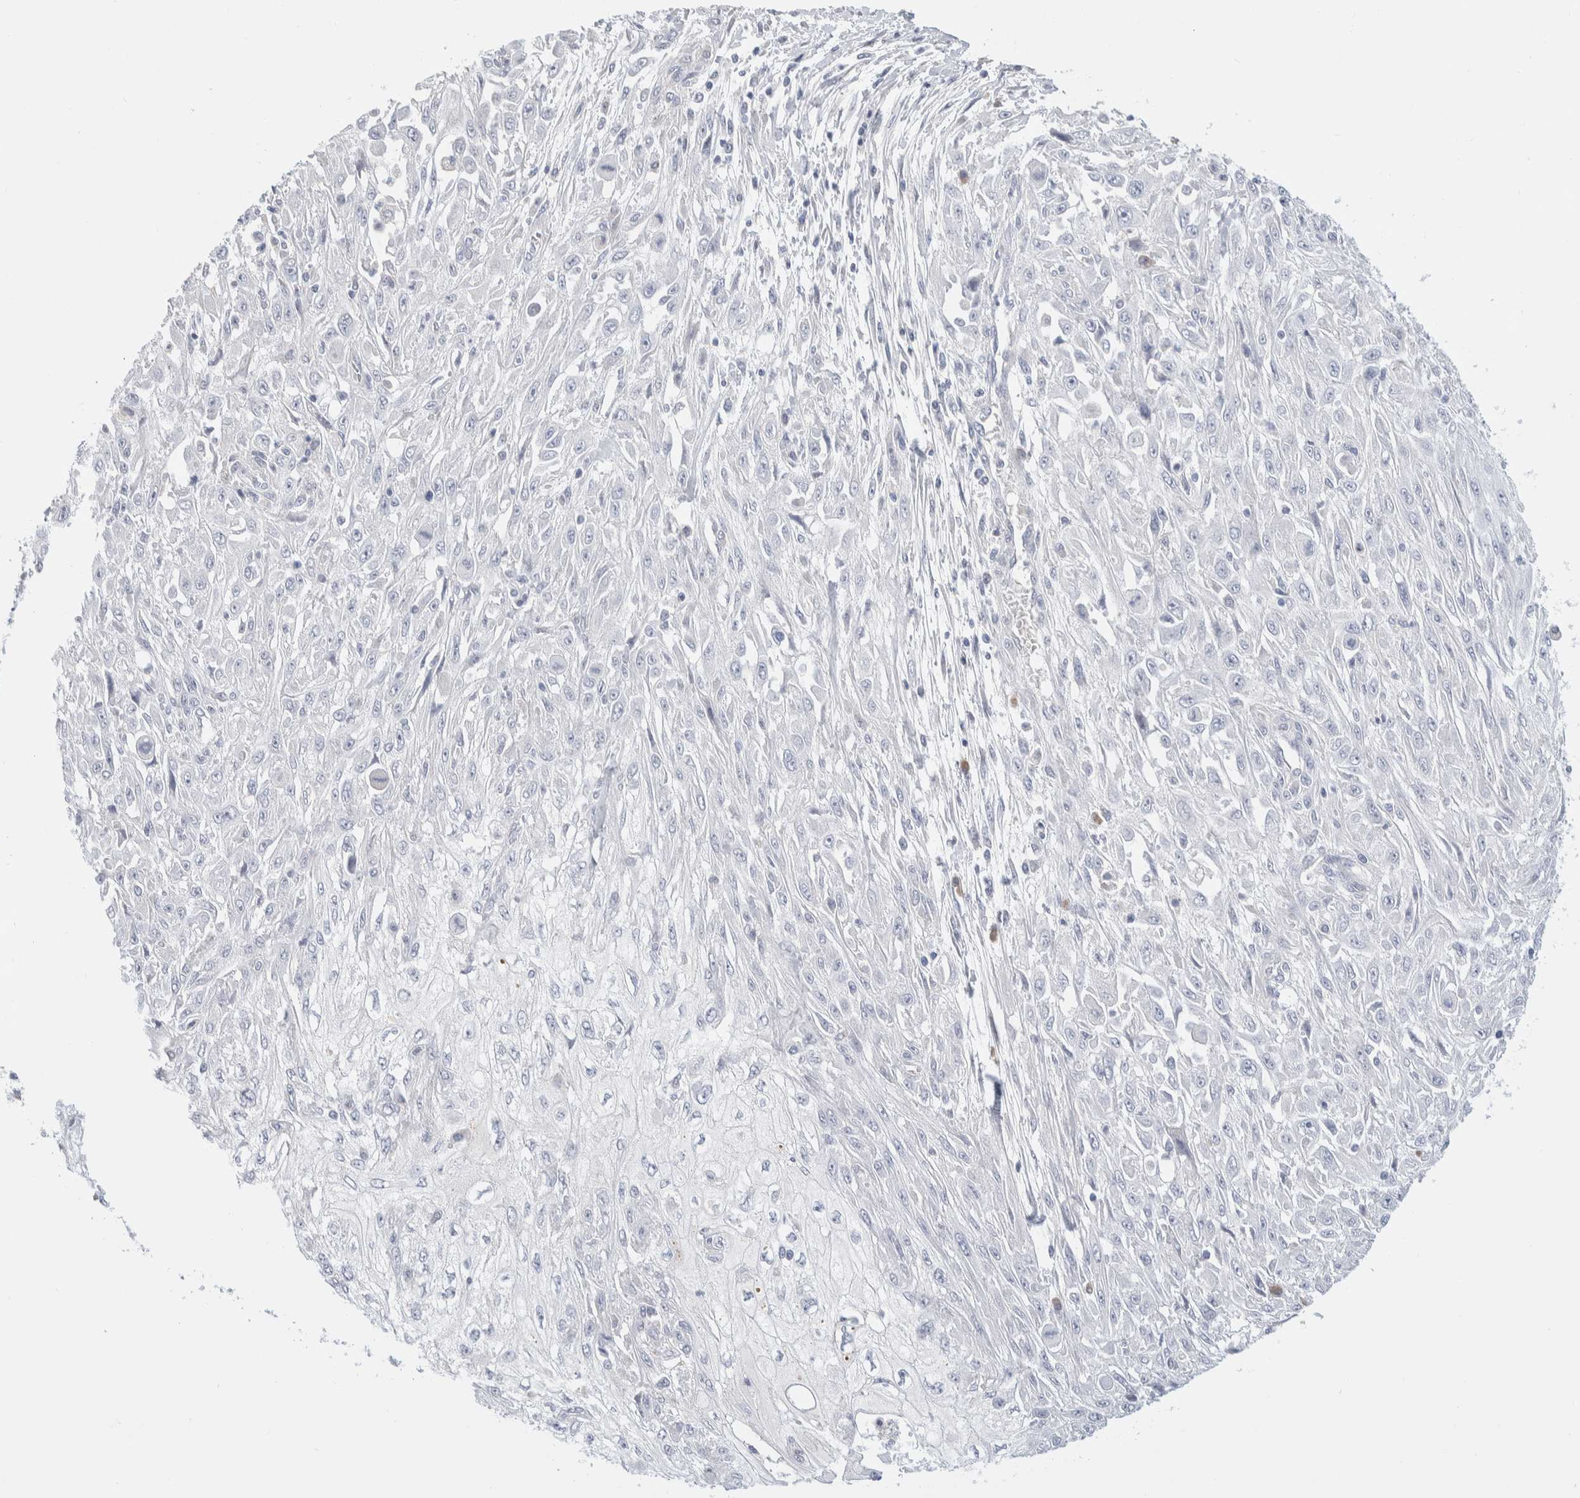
{"staining": {"intensity": "negative", "quantity": "none", "location": "none"}, "tissue": "skin cancer", "cell_type": "Tumor cells", "image_type": "cancer", "snomed": [{"axis": "morphology", "description": "Squamous cell carcinoma, NOS"}, {"axis": "morphology", "description": "Squamous cell carcinoma, metastatic, NOS"}, {"axis": "topography", "description": "Skin"}, {"axis": "topography", "description": "Lymph node"}], "caption": "Skin squamous cell carcinoma was stained to show a protein in brown. There is no significant staining in tumor cells.", "gene": "RUSF1", "patient": {"sex": "male", "age": 75}}